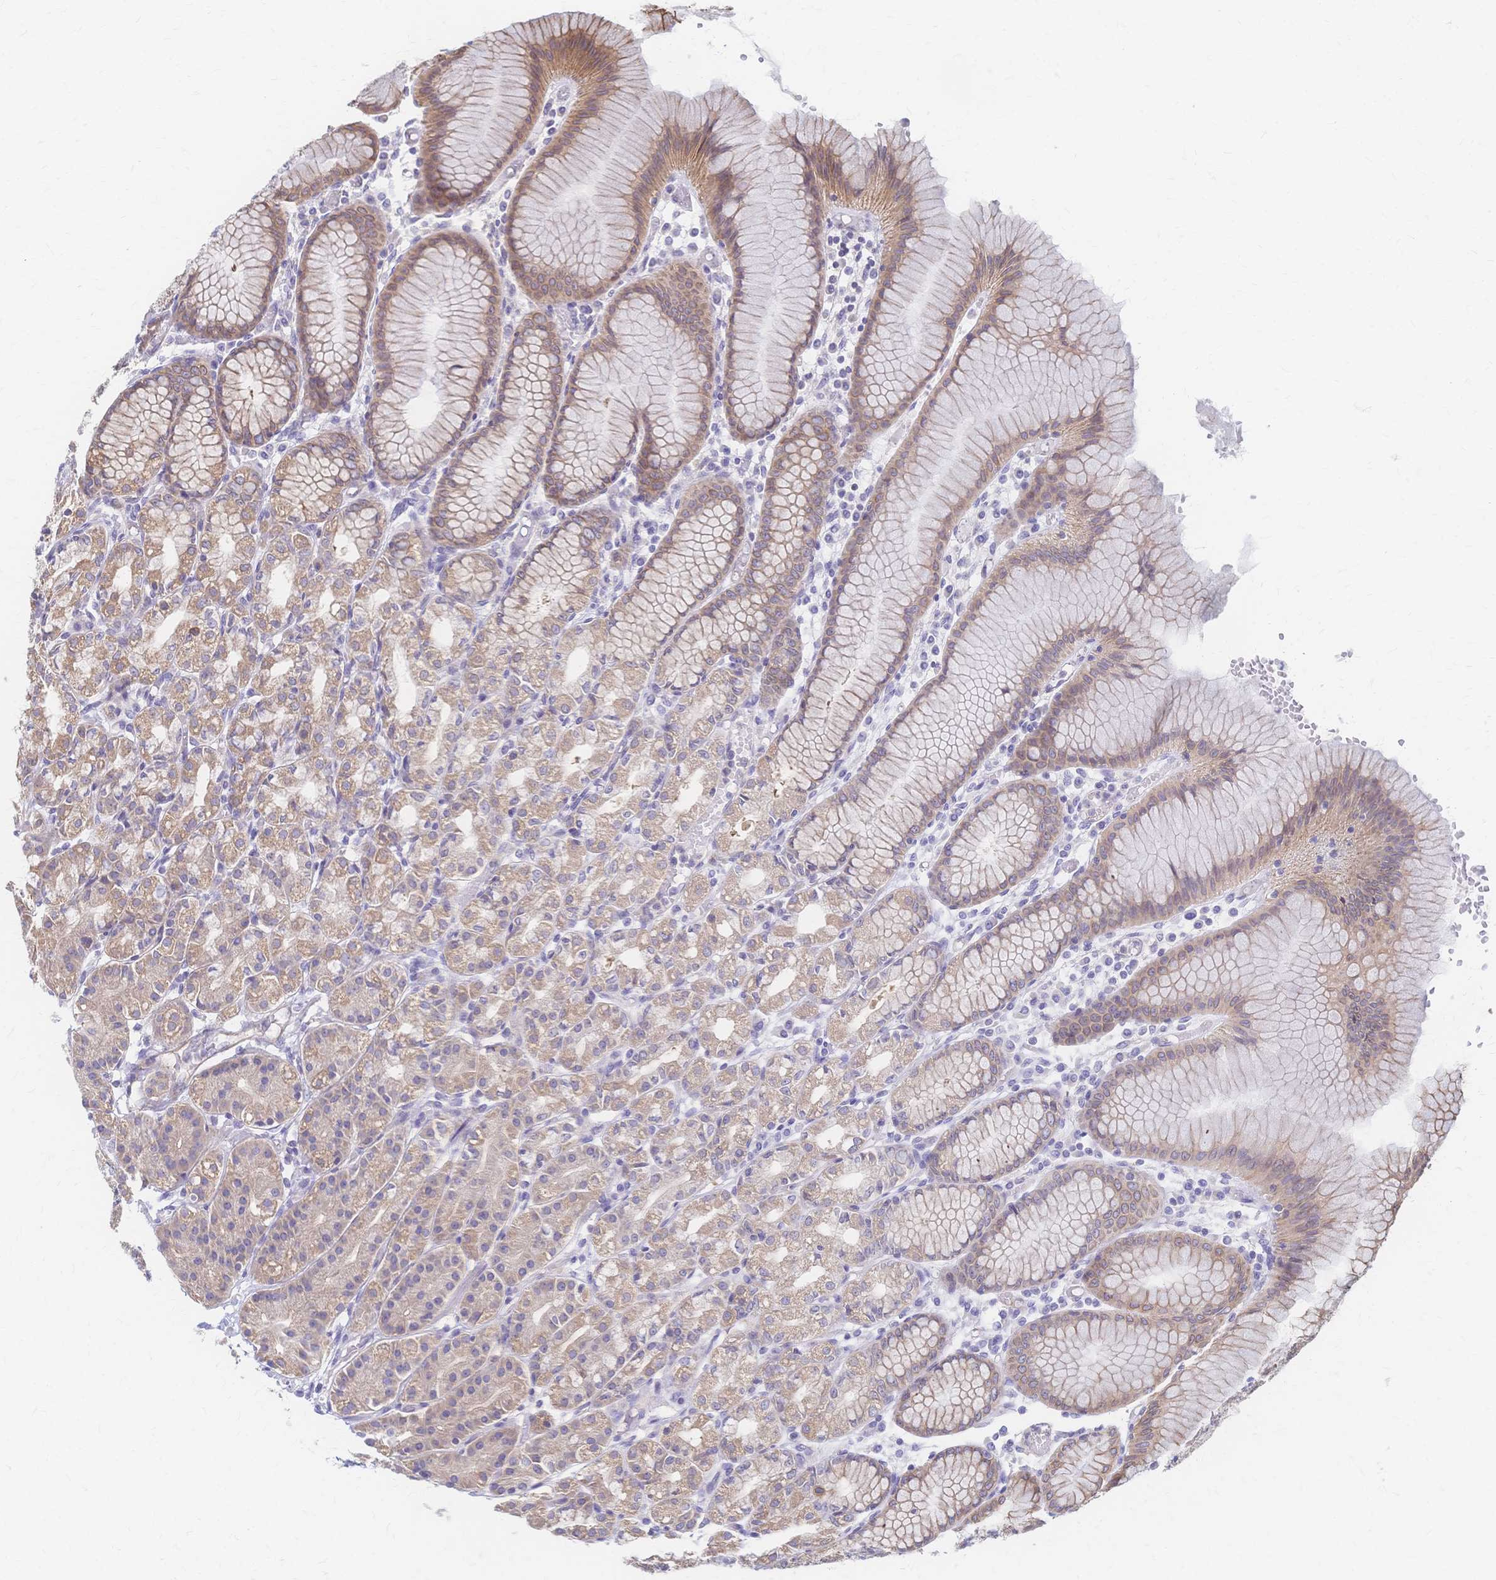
{"staining": {"intensity": "weak", "quantity": ">75%", "location": "cytoplasmic/membranous"}, "tissue": "stomach", "cell_type": "Glandular cells", "image_type": "normal", "snomed": [{"axis": "morphology", "description": "Normal tissue, NOS"}, {"axis": "topography", "description": "Stomach"}], "caption": "Immunohistochemistry (IHC) staining of benign stomach, which displays low levels of weak cytoplasmic/membranous positivity in about >75% of glandular cells indicating weak cytoplasmic/membranous protein positivity. The staining was performed using DAB (3,3'-diaminobenzidine) (brown) for protein detection and nuclei were counterstained in hematoxylin (blue).", "gene": "CYB5A", "patient": {"sex": "female", "age": 57}}